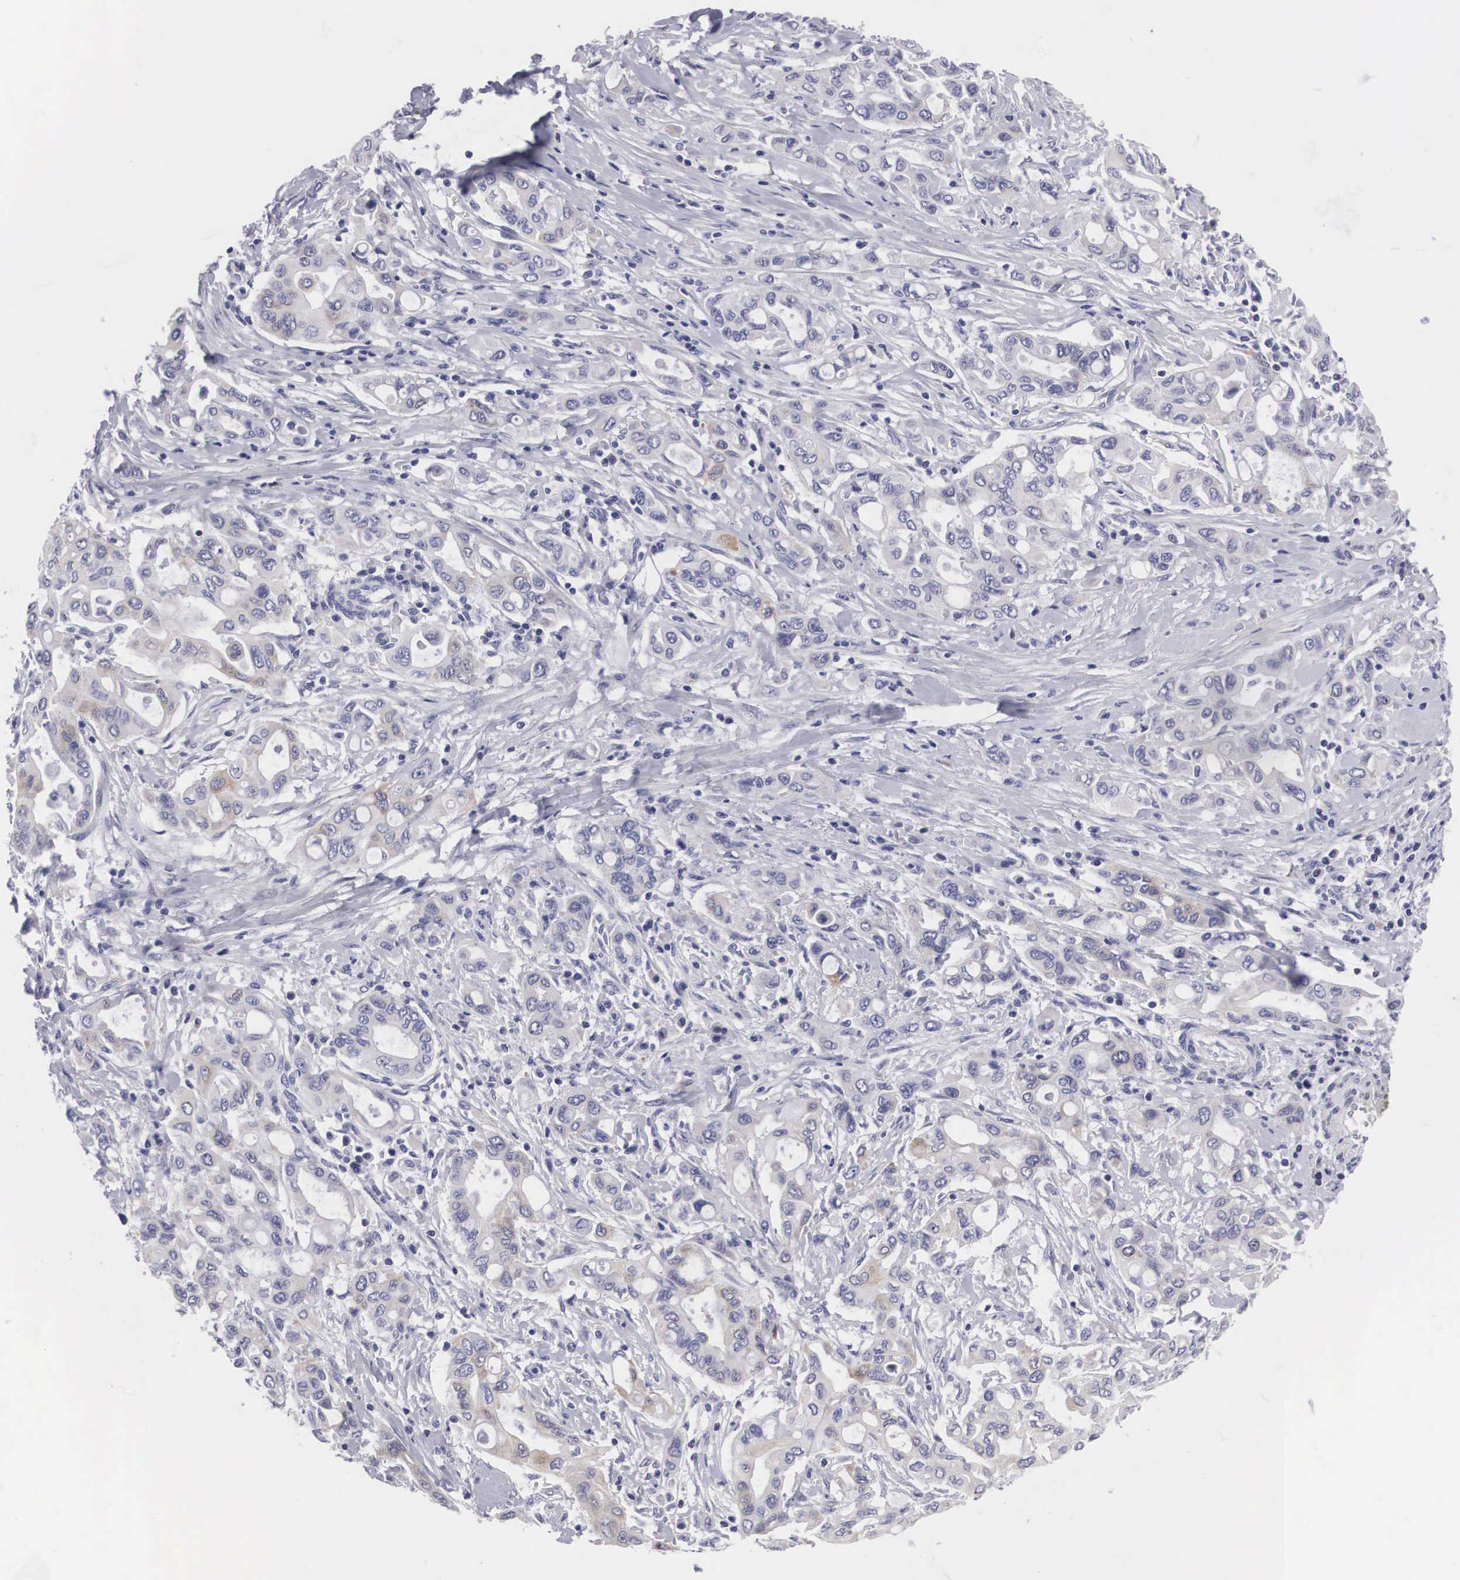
{"staining": {"intensity": "negative", "quantity": "none", "location": "none"}, "tissue": "pancreatic cancer", "cell_type": "Tumor cells", "image_type": "cancer", "snomed": [{"axis": "morphology", "description": "Adenocarcinoma, NOS"}, {"axis": "topography", "description": "Pancreas"}], "caption": "Immunohistochemical staining of pancreatic cancer (adenocarcinoma) demonstrates no significant positivity in tumor cells.", "gene": "ARMCX3", "patient": {"sex": "female", "age": 57}}